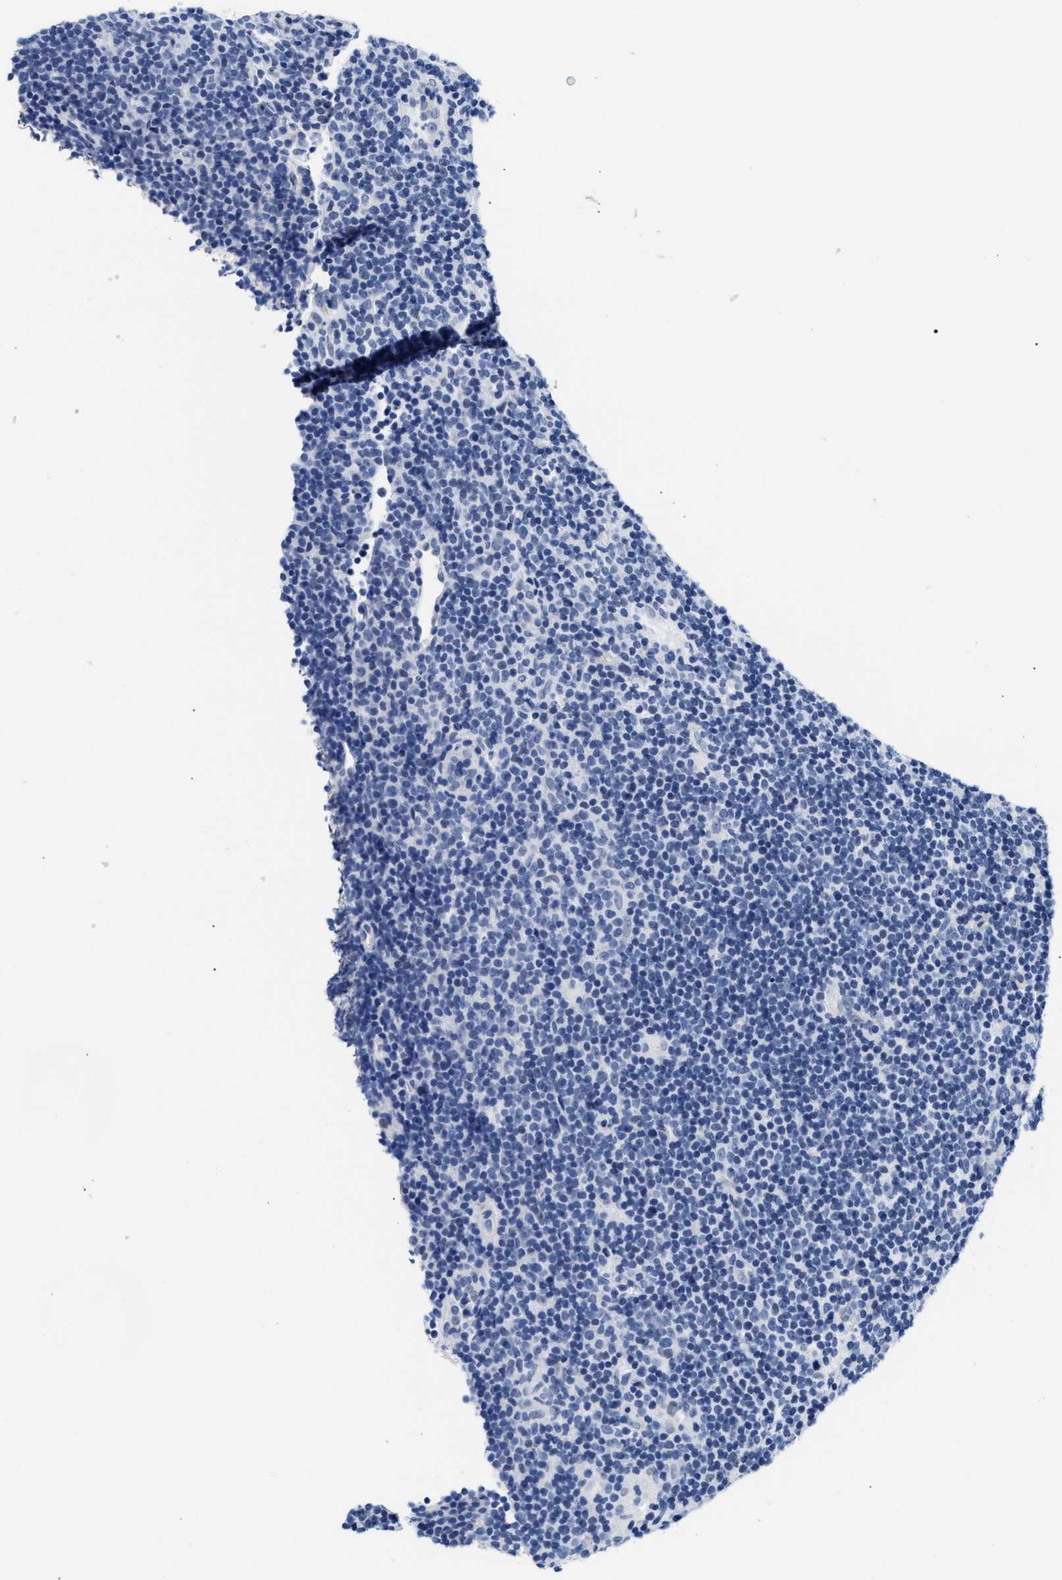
{"staining": {"intensity": "negative", "quantity": "none", "location": "none"}, "tissue": "lymphoma", "cell_type": "Tumor cells", "image_type": "cancer", "snomed": [{"axis": "morphology", "description": "Hodgkin's disease, NOS"}, {"axis": "topography", "description": "Lymph node"}], "caption": "Immunohistochemical staining of Hodgkin's disease displays no significant positivity in tumor cells. (Stains: DAB IHC with hematoxylin counter stain, Microscopy: brightfield microscopy at high magnification).", "gene": "TRIM29", "patient": {"sex": "female", "age": 57}}